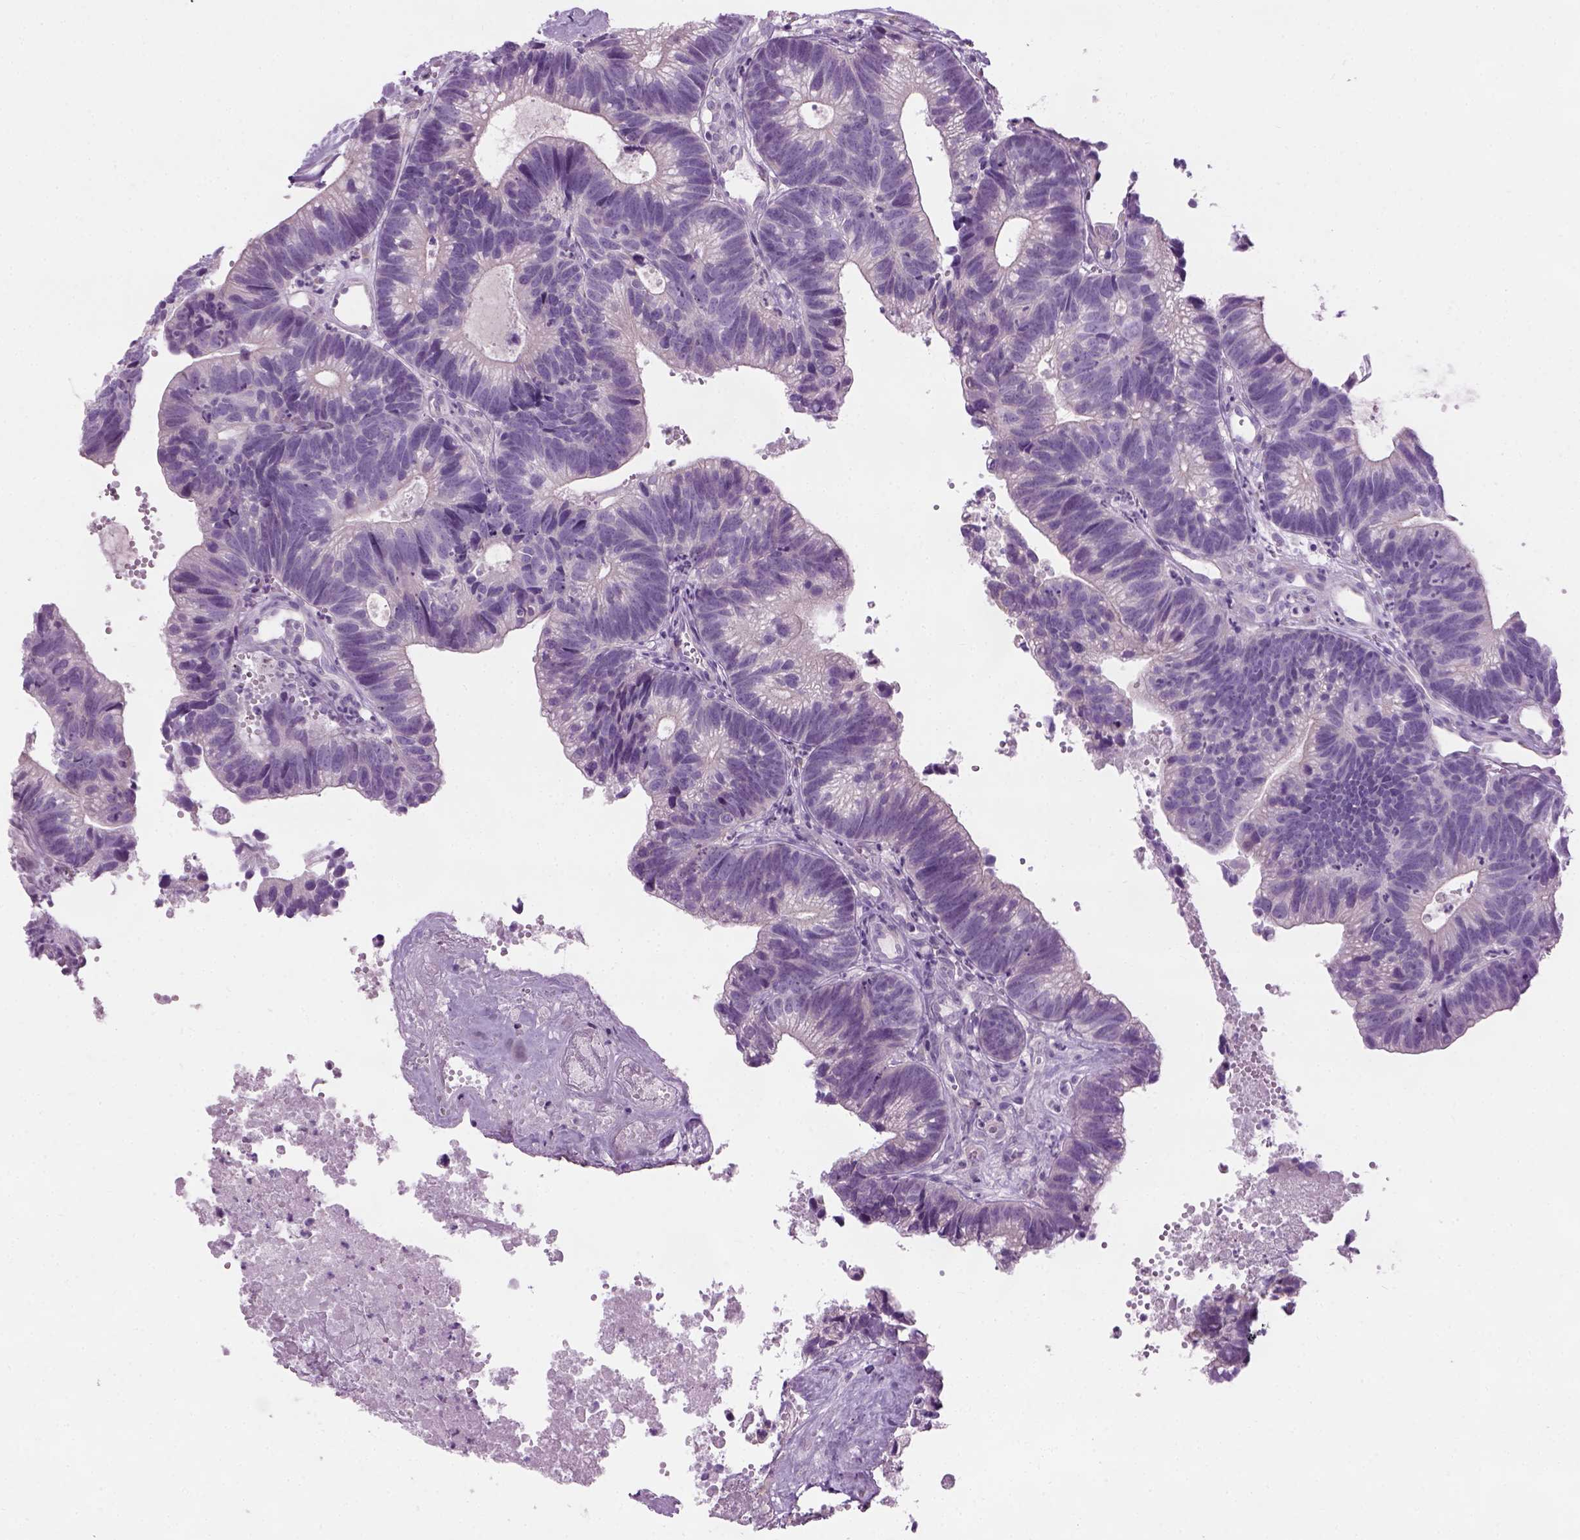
{"staining": {"intensity": "negative", "quantity": "none", "location": "none"}, "tissue": "head and neck cancer", "cell_type": "Tumor cells", "image_type": "cancer", "snomed": [{"axis": "morphology", "description": "Adenocarcinoma, NOS"}, {"axis": "topography", "description": "Head-Neck"}], "caption": "Immunohistochemistry (IHC) histopathology image of head and neck cancer (adenocarcinoma) stained for a protein (brown), which exhibits no positivity in tumor cells.", "gene": "CIBAR2", "patient": {"sex": "male", "age": 62}}